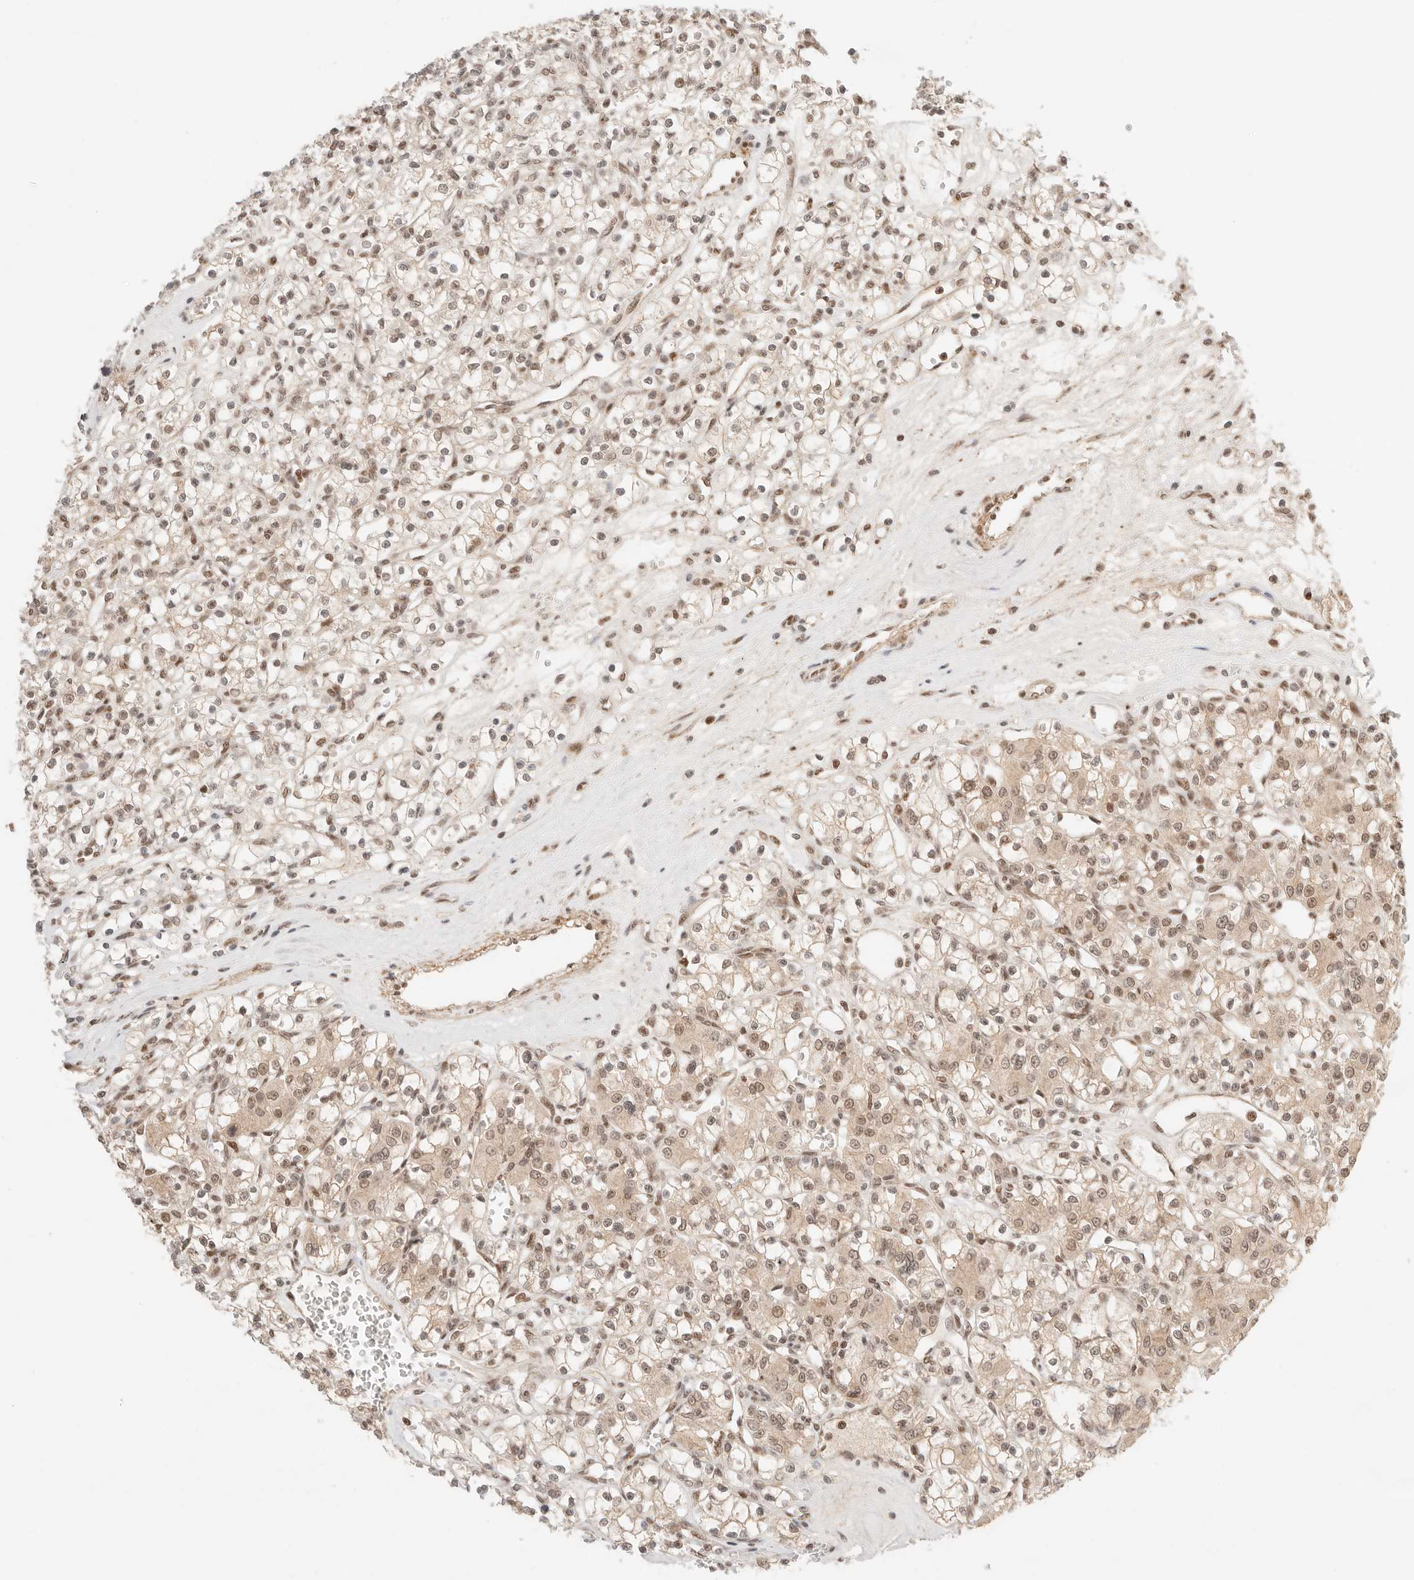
{"staining": {"intensity": "moderate", "quantity": "25%-75%", "location": "nuclear"}, "tissue": "renal cancer", "cell_type": "Tumor cells", "image_type": "cancer", "snomed": [{"axis": "morphology", "description": "Adenocarcinoma, NOS"}, {"axis": "topography", "description": "Kidney"}], "caption": "Human renal adenocarcinoma stained with a protein marker reveals moderate staining in tumor cells.", "gene": "GTF2E2", "patient": {"sex": "female", "age": 59}}